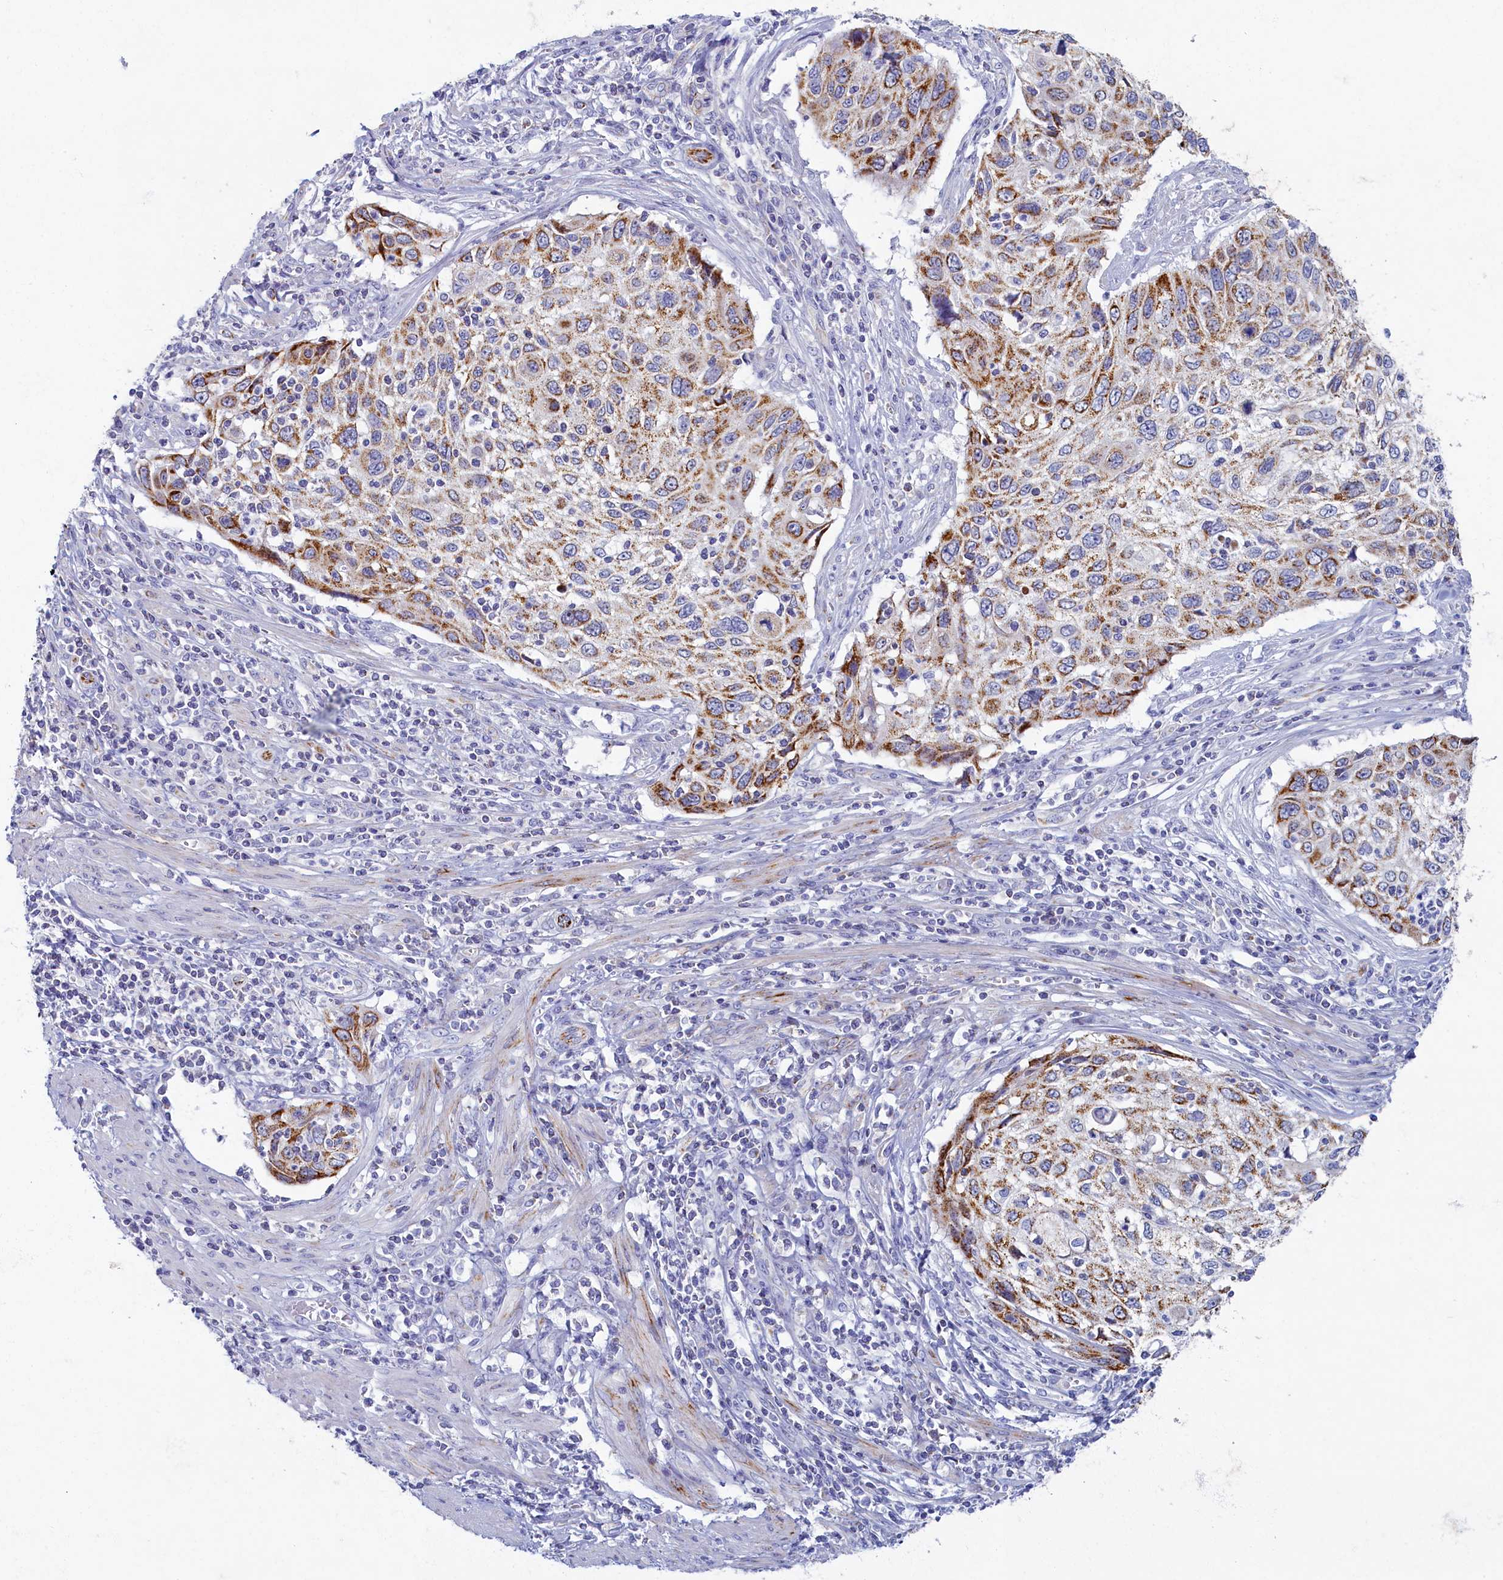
{"staining": {"intensity": "moderate", "quantity": ">75%", "location": "cytoplasmic/membranous"}, "tissue": "cervical cancer", "cell_type": "Tumor cells", "image_type": "cancer", "snomed": [{"axis": "morphology", "description": "Squamous cell carcinoma, NOS"}, {"axis": "topography", "description": "Cervix"}], "caption": "Human cervical cancer stained with a protein marker shows moderate staining in tumor cells.", "gene": "OCIAD2", "patient": {"sex": "female", "age": 70}}